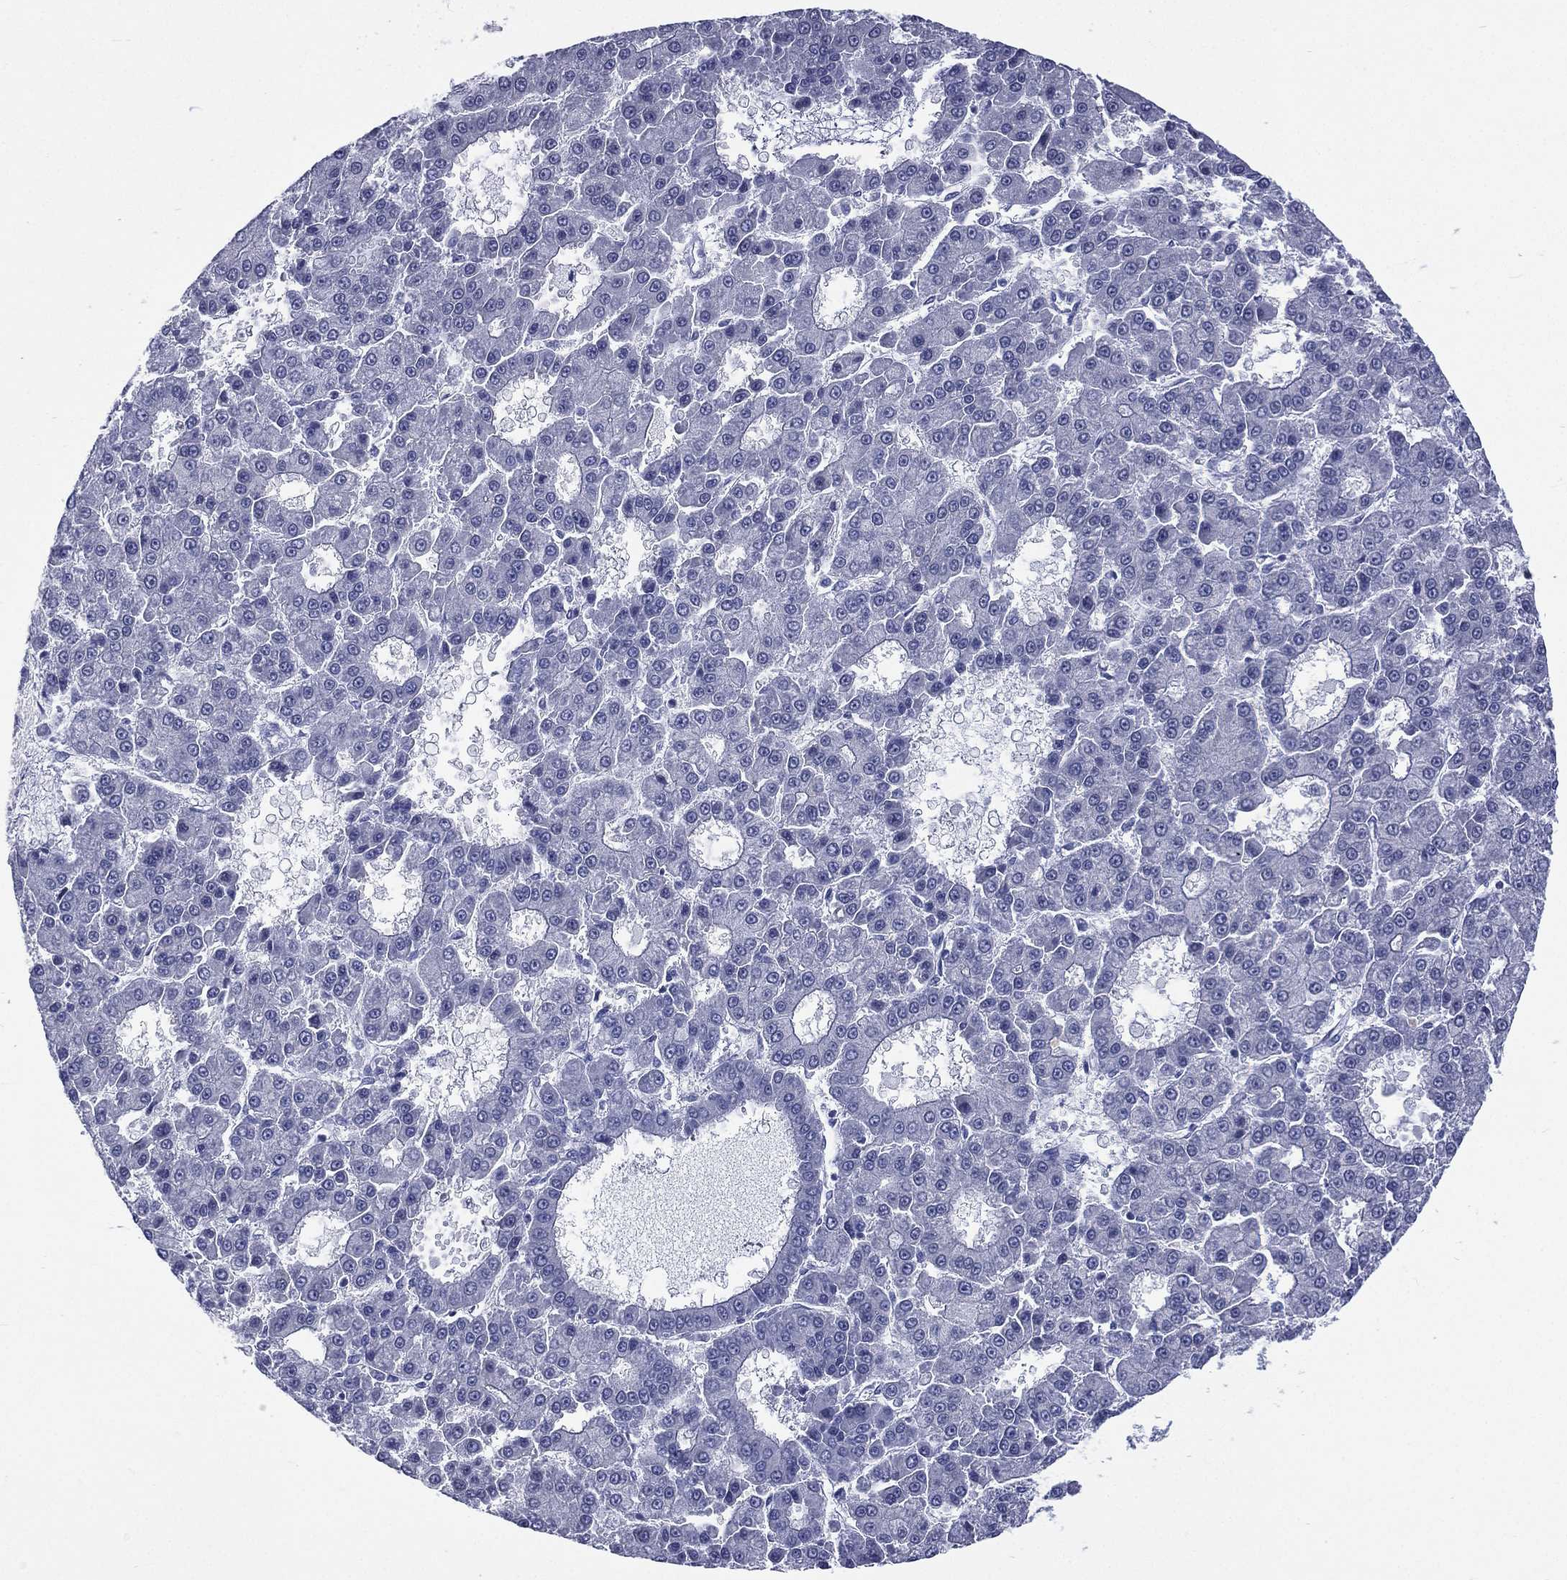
{"staining": {"intensity": "negative", "quantity": "none", "location": "none"}, "tissue": "liver cancer", "cell_type": "Tumor cells", "image_type": "cancer", "snomed": [{"axis": "morphology", "description": "Carcinoma, Hepatocellular, NOS"}, {"axis": "topography", "description": "Liver"}], "caption": "Immunohistochemistry (IHC) of human hepatocellular carcinoma (liver) exhibits no expression in tumor cells.", "gene": "SSX1", "patient": {"sex": "male", "age": 70}}